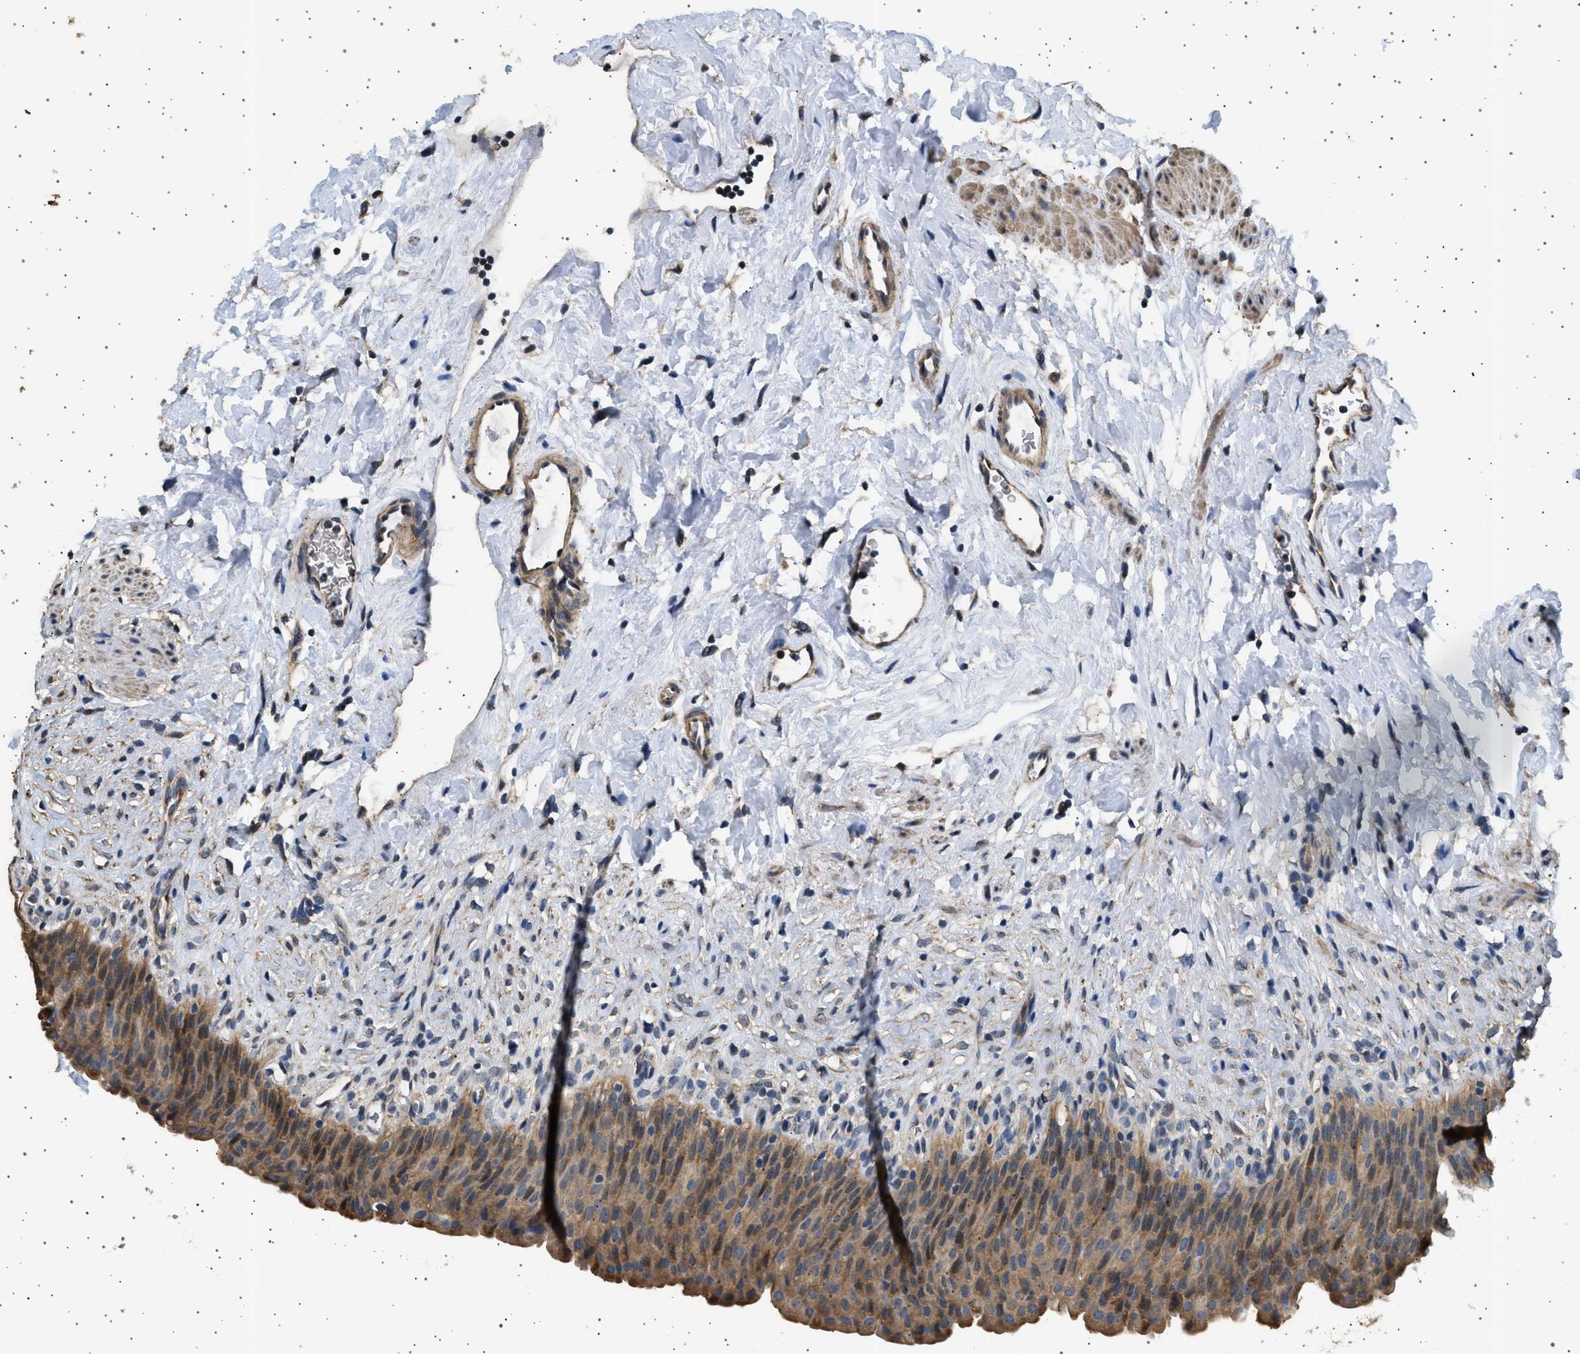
{"staining": {"intensity": "moderate", "quantity": ">75%", "location": "cytoplasmic/membranous"}, "tissue": "urinary bladder", "cell_type": "Urothelial cells", "image_type": "normal", "snomed": [{"axis": "morphology", "description": "Normal tissue, NOS"}, {"axis": "topography", "description": "Urinary bladder"}], "caption": "IHC of unremarkable urinary bladder exhibits medium levels of moderate cytoplasmic/membranous staining in about >75% of urothelial cells. IHC stains the protein in brown and the nuclei are stained blue.", "gene": "KCNA4", "patient": {"sex": "female", "age": 79}}